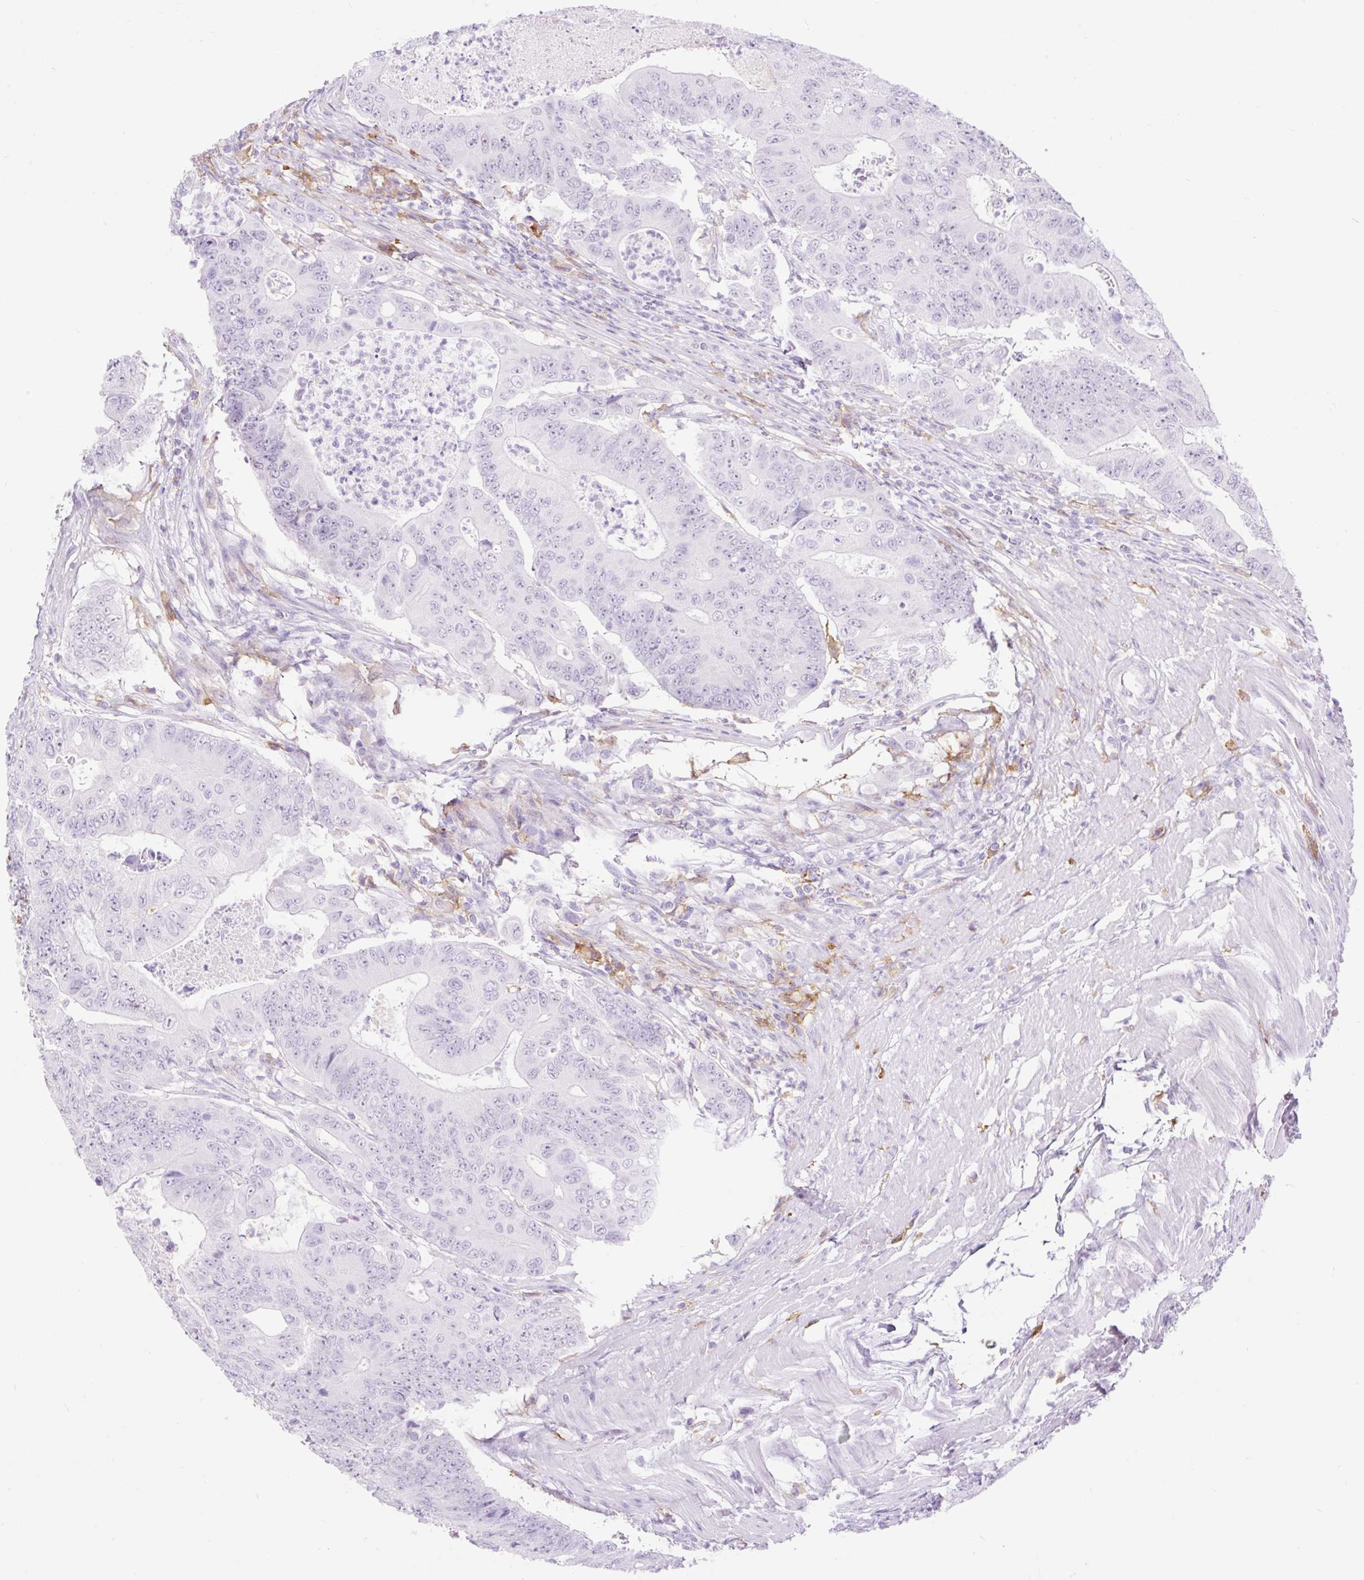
{"staining": {"intensity": "negative", "quantity": "none", "location": "none"}, "tissue": "colorectal cancer", "cell_type": "Tumor cells", "image_type": "cancer", "snomed": [{"axis": "morphology", "description": "Adenocarcinoma, NOS"}, {"axis": "topography", "description": "Colon"}], "caption": "Tumor cells are negative for brown protein staining in colorectal cancer. (Stains: DAB IHC with hematoxylin counter stain, Microscopy: brightfield microscopy at high magnification).", "gene": "SIGLEC1", "patient": {"sex": "female", "age": 48}}